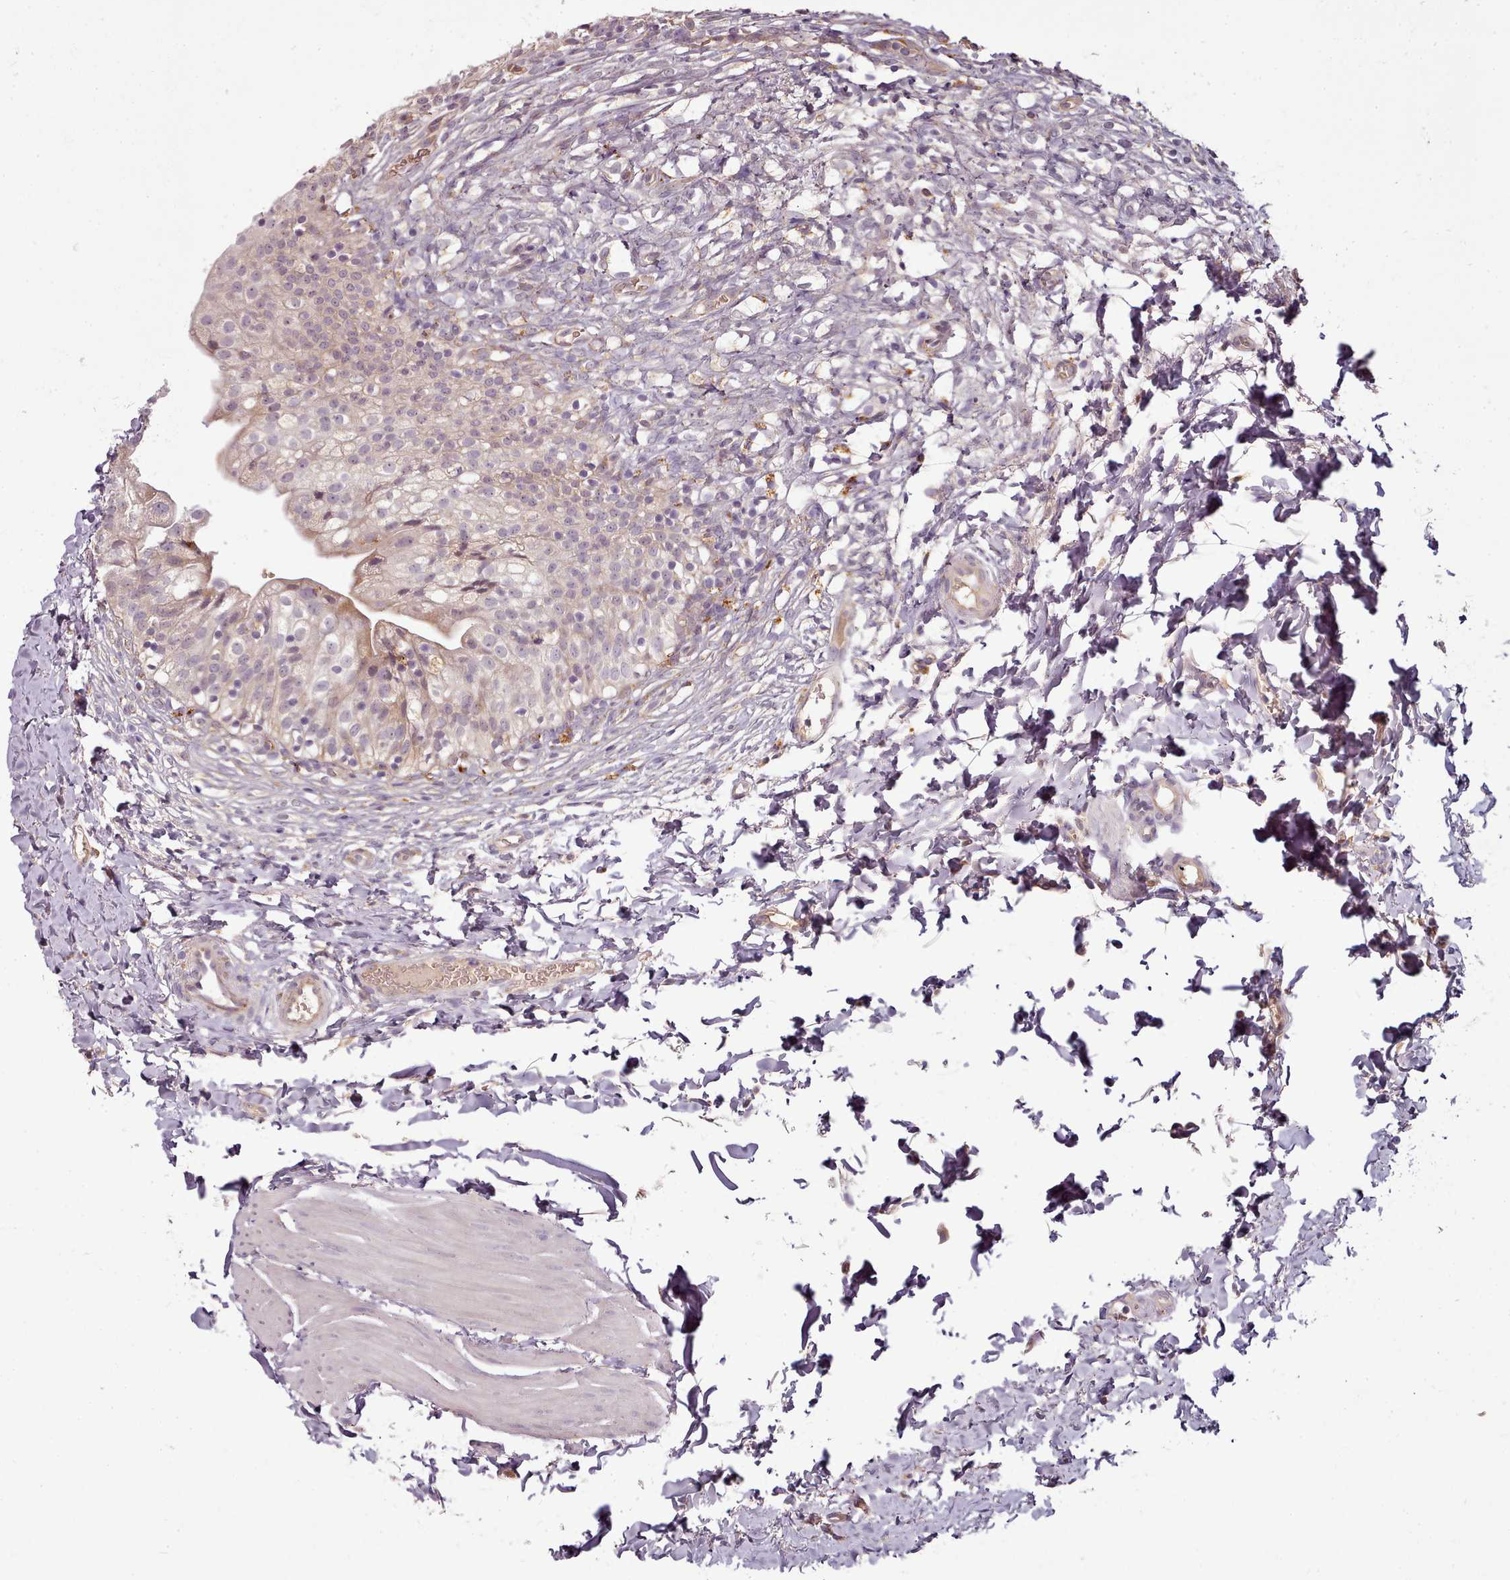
{"staining": {"intensity": "weak", "quantity": "25%-75%", "location": "cytoplasmic/membranous"}, "tissue": "urinary bladder", "cell_type": "Urothelial cells", "image_type": "normal", "snomed": [{"axis": "morphology", "description": "Normal tissue, NOS"}, {"axis": "topography", "description": "Urinary bladder"}], "caption": "About 25%-75% of urothelial cells in benign human urinary bladder demonstrate weak cytoplasmic/membranous protein expression as visualized by brown immunohistochemical staining.", "gene": "C1QTNF5", "patient": {"sex": "male", "age": 55}}